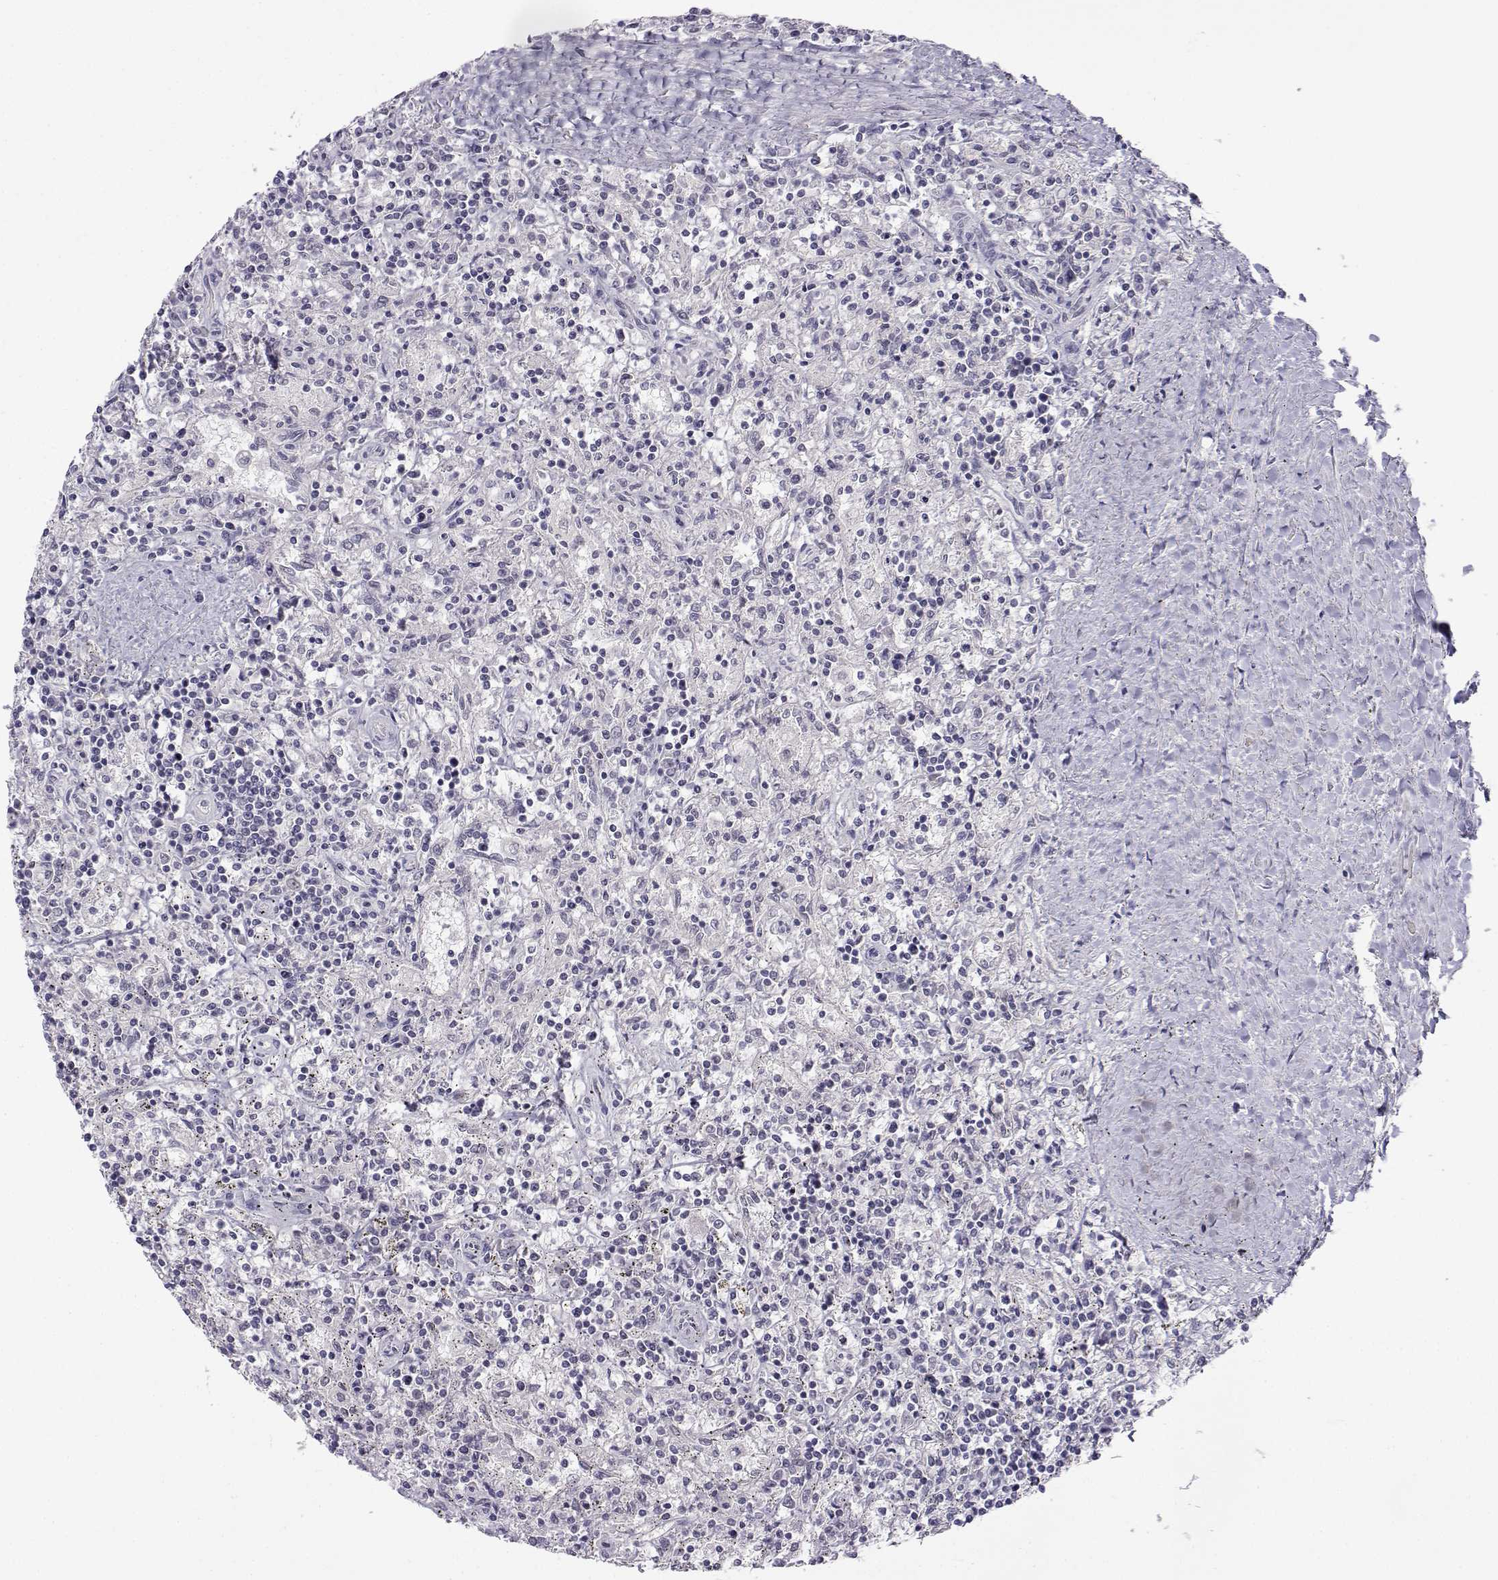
{"staining": {"intensity": "negative", "quantity": "none", "location": "none"}, "tissue": "lymphoma", "cell_type": "Tumor cells", "image_type": "cancer", "snomed": [{"axis": "morphology", "description": "Malignant lymphoma, non-Hodgkin's type, Low grade"}, {"axis": "topography", "description": "Spleen"}], "caption": "Lymphoma was stained to show a protein in brown. There is no significant staining in tumor cells. The staining was performed using DAB (3,3'-diaminobenzidine) to visualize the protein expression in brown, while the nuclei were stained in blue with hematoxylin (Magnification: 20x).", "gene": "MED26", "patient": {"sex": "male", "age": 62}}